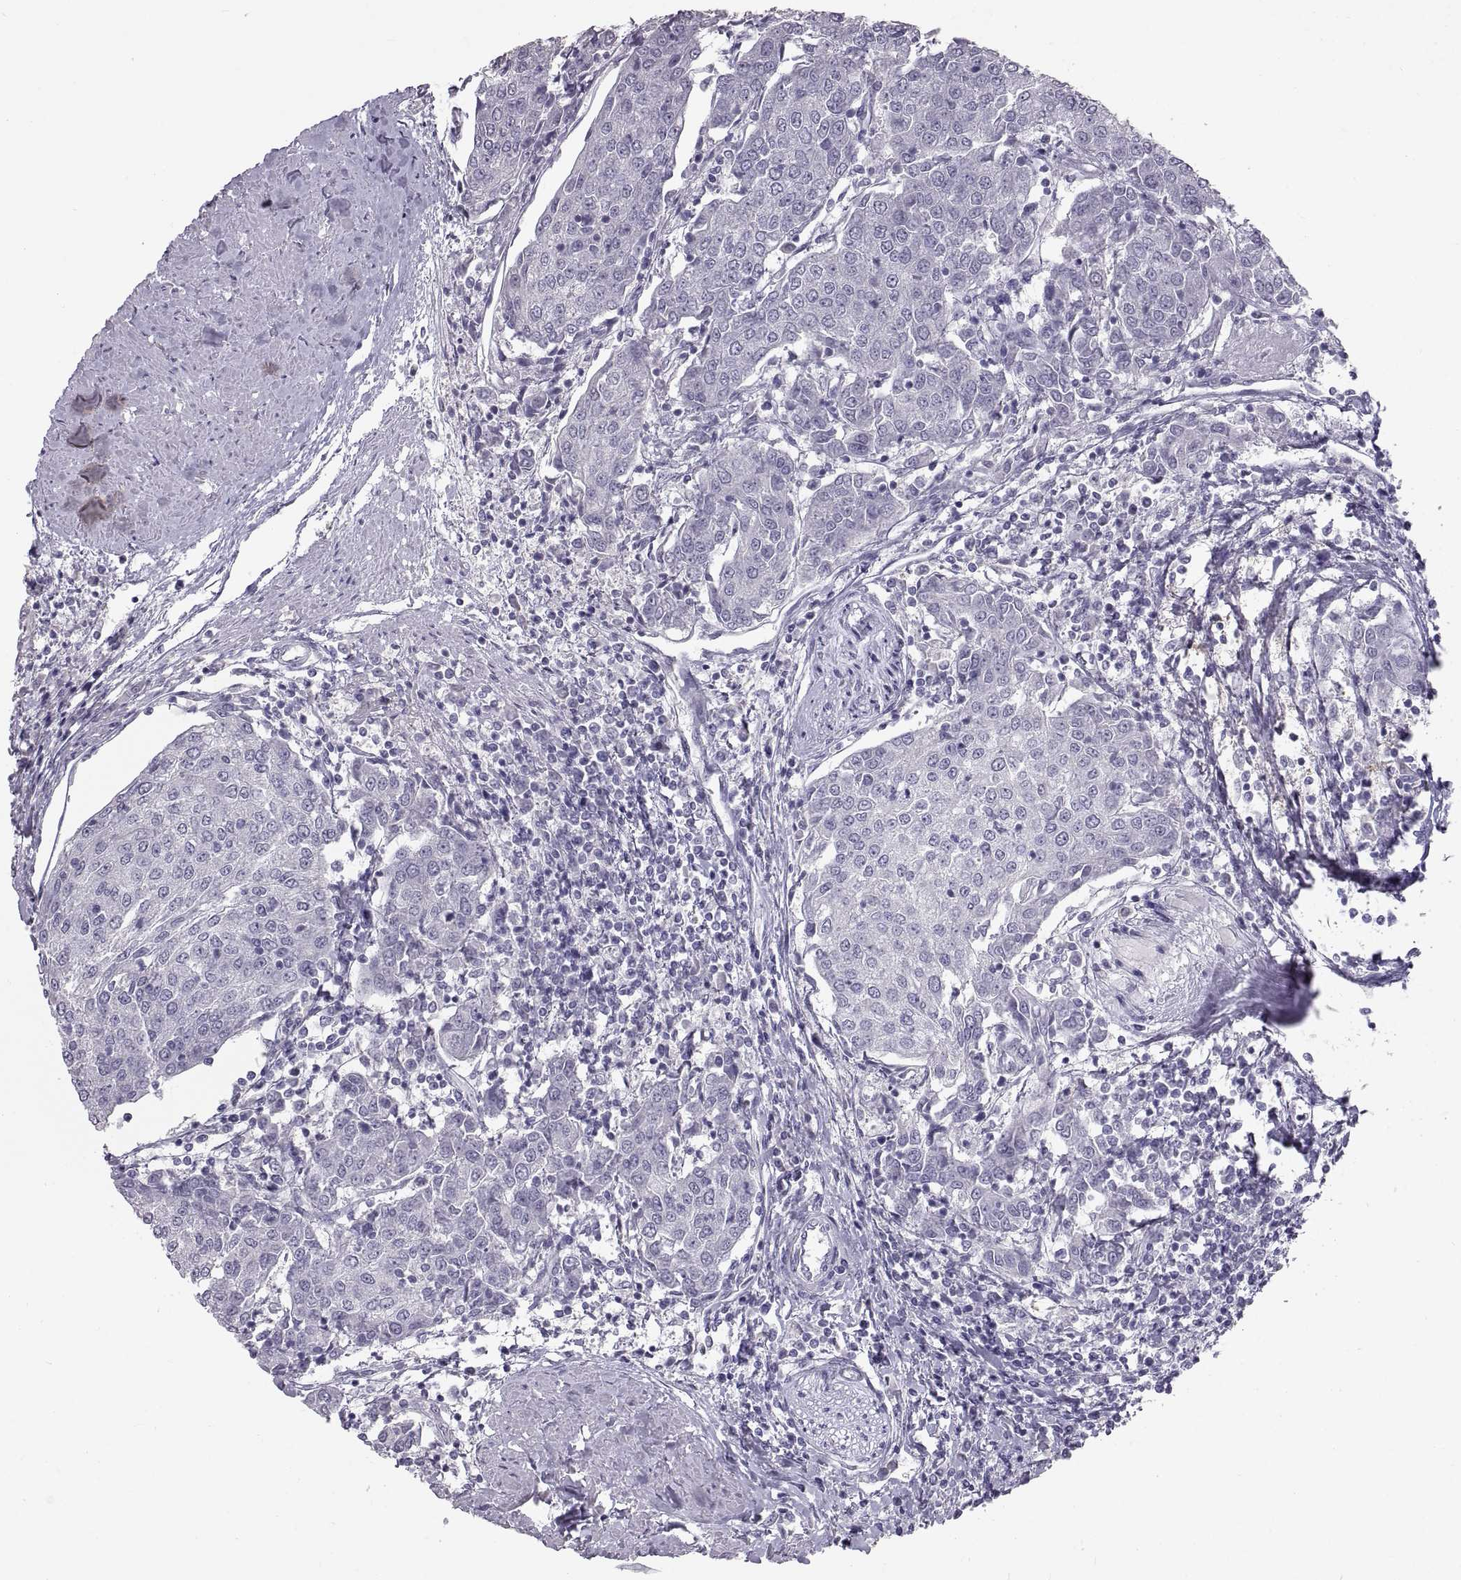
{"staining": {"intensity": "negative", "quantity": "none", "location": "none"}, "tissue": "urothelial cancer", "cell_type": "Tumor cells", "image_type": "cancer", "snomed": [{"axis": "morphology", "description": "Urothelial carcinoma, High grade"}, {"axis": "topography", "description": "Urinary bladder"}], "caption": "This is a photomicrograph of immunohistochemistry staining of urothelial cancer, which shows no expression in tumor cells.", "gene": "SPACDR", "patient": {"sex": "female", "age": 85}}